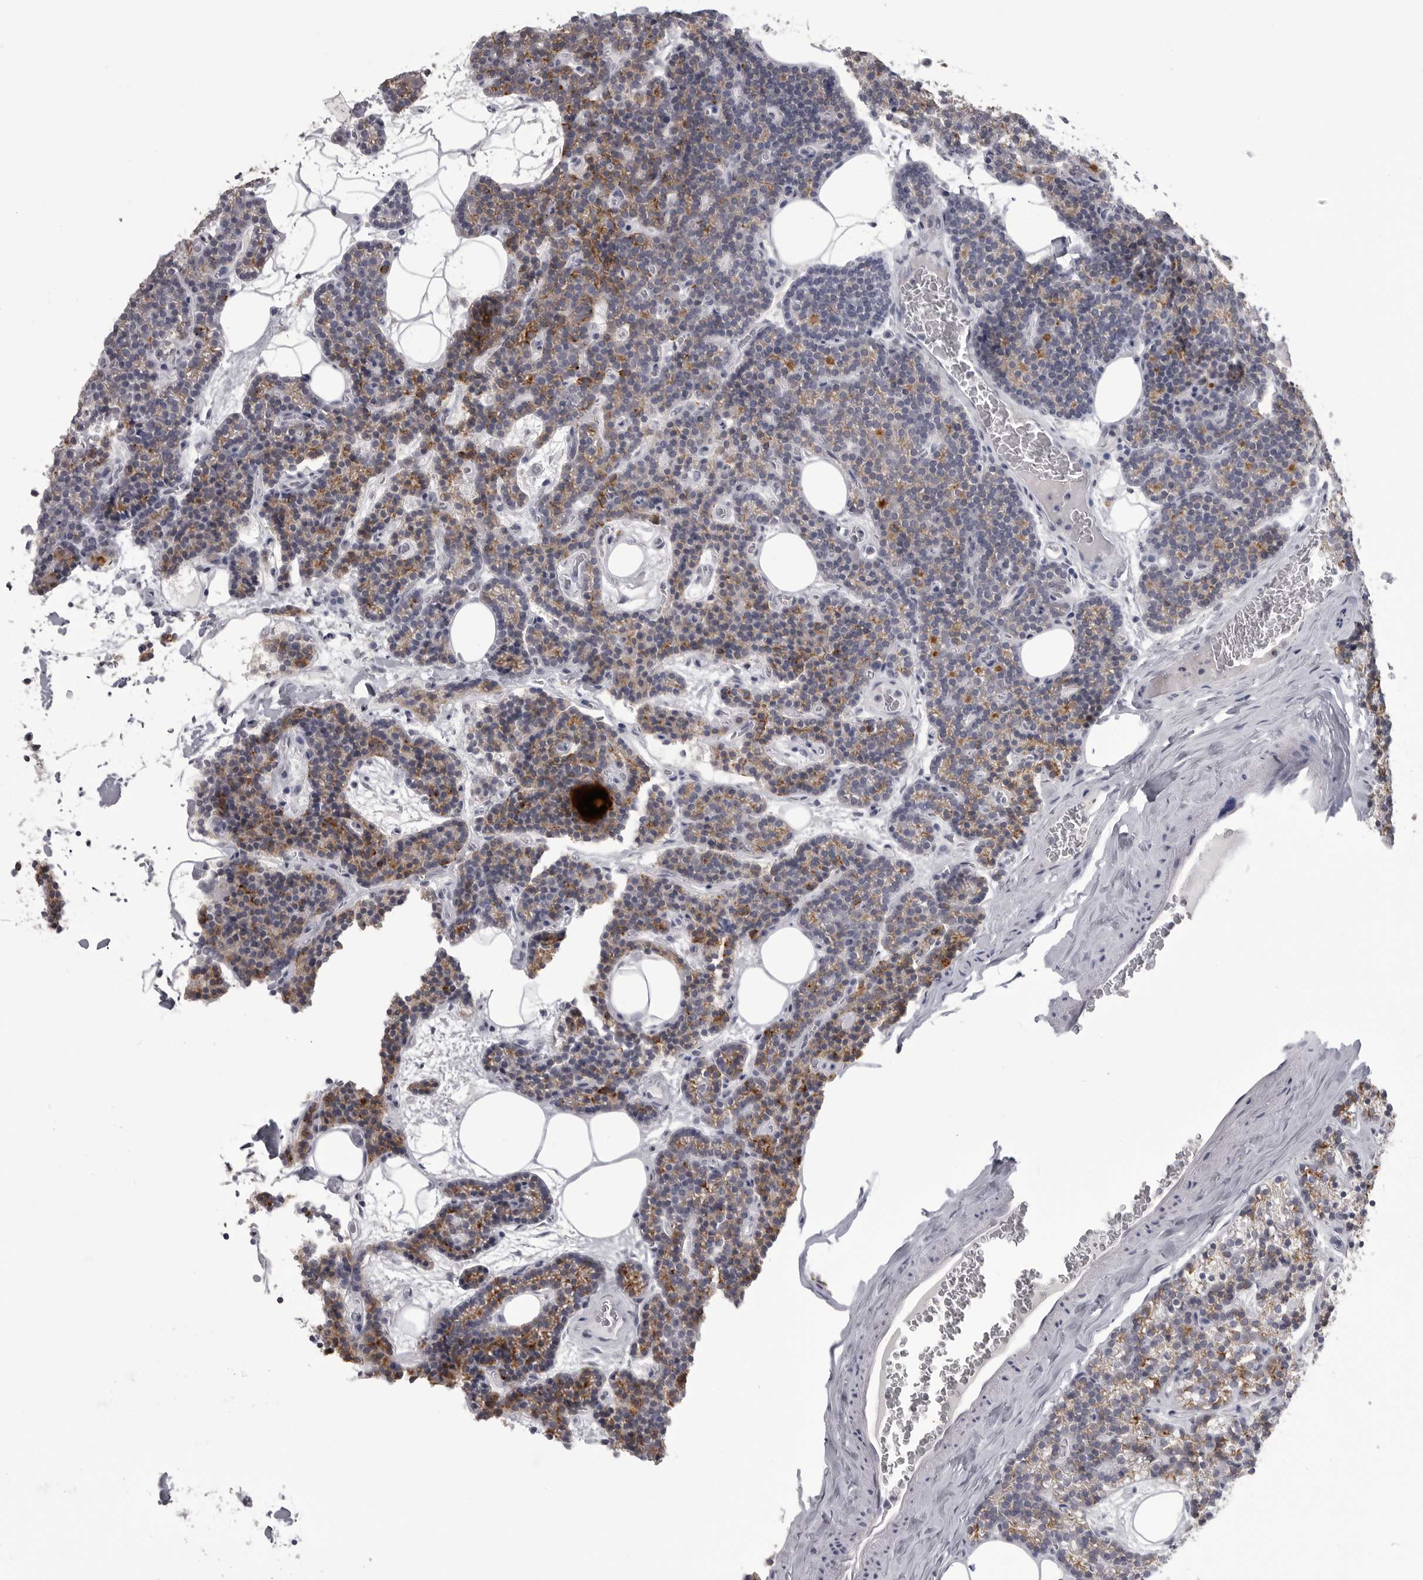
{"staining": {"intensity": "moderate", "quantity": "<25%", "location": "cytoplasmic/membranous"}, "tissue": "parathyroid gland", "cell_type": "Glandular cells", "image_type": "normal", "snomed": [{"axis": "morphology", "description": "Normal tissue, NOS"}, {"axis": "topography", "description": "Parathyroid gland"}], "caption": "IHC micrograph of normal human parathyroid gland stained for a protein (brown), which displays low levels of moderate cytoplasmic/membranous positivity in approximately <25% of glandular cells.", "gene": "TIMP1", "patient": {"sex": "male", "age": 42}}